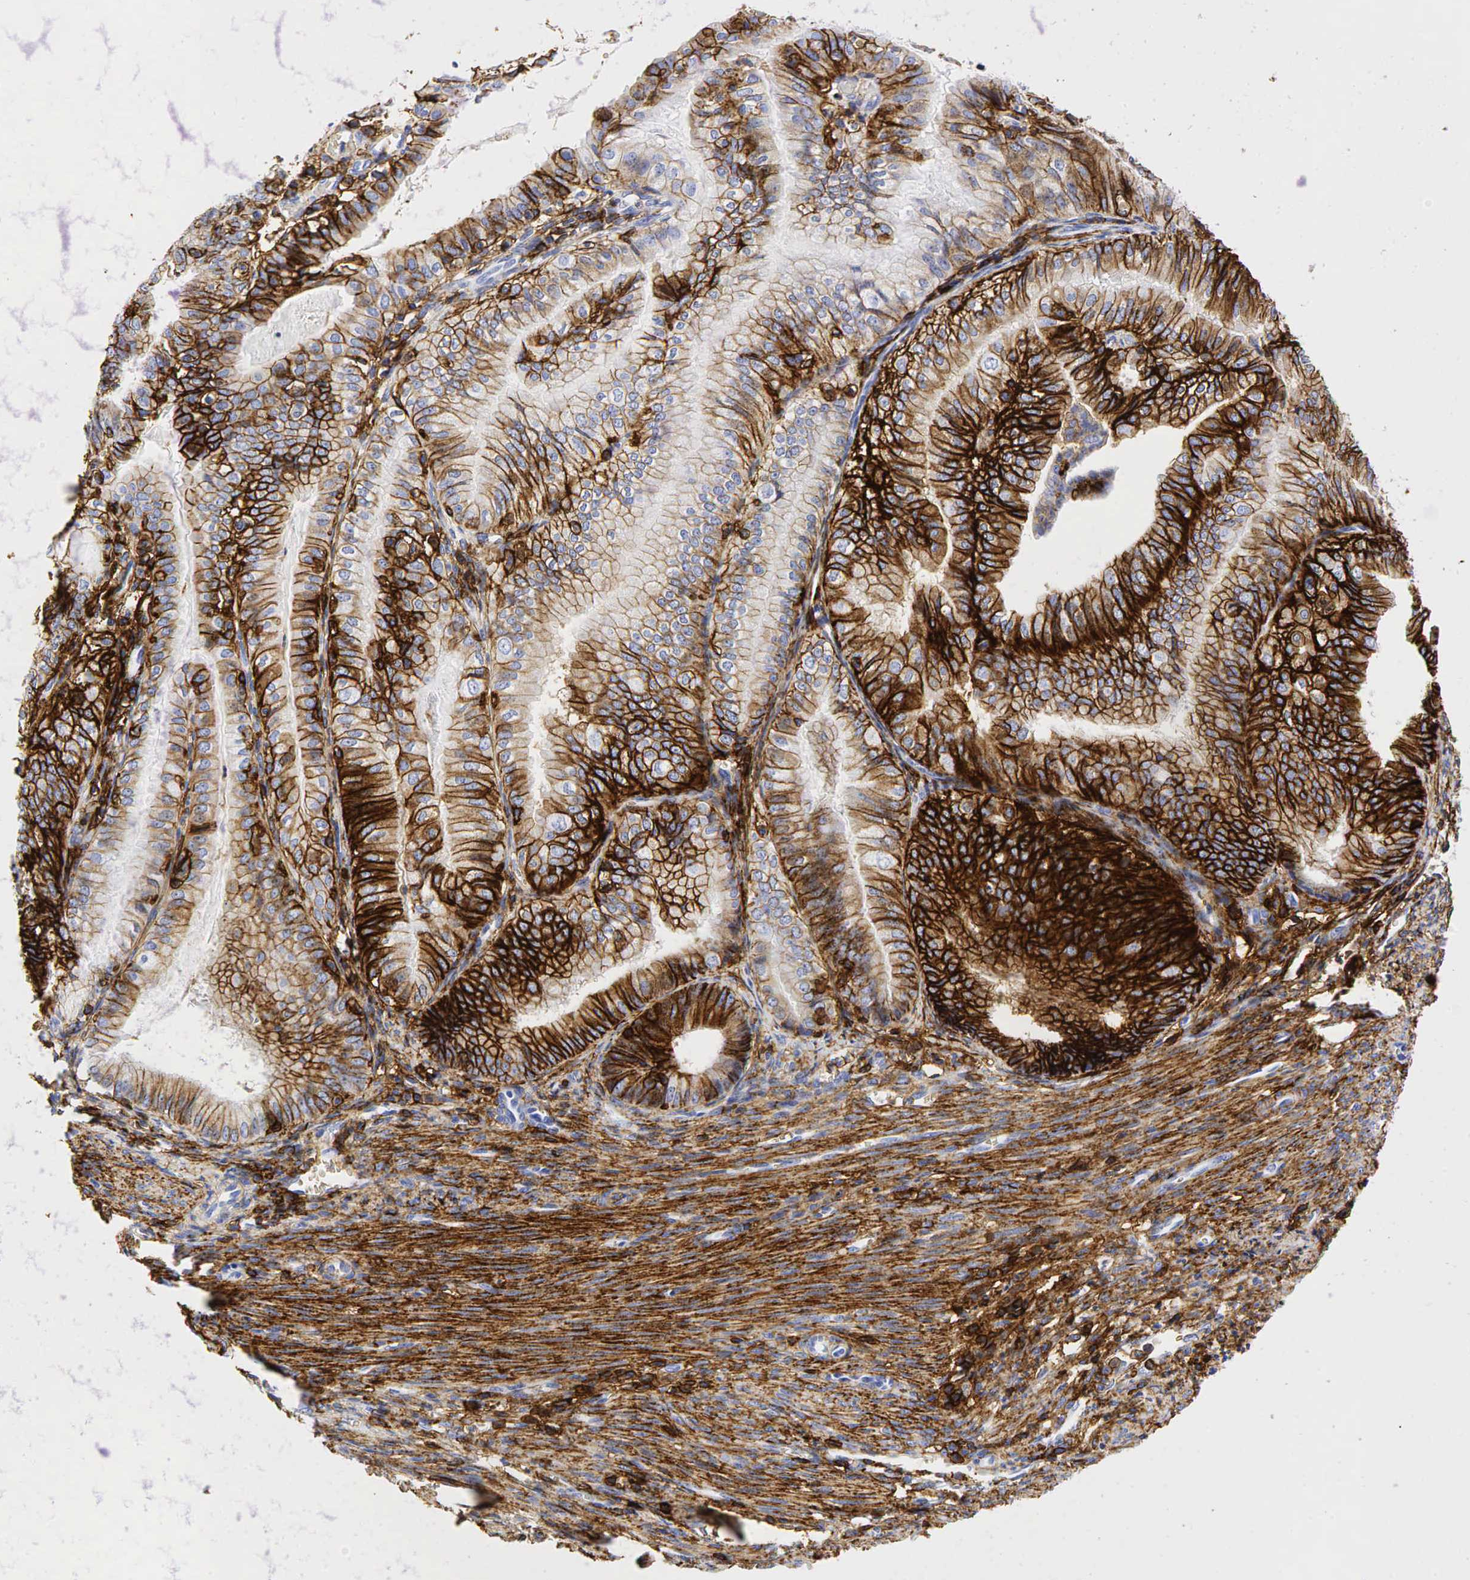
{"staining": {"intensity": "moderate", "quantity": "25%-75%", "location": "cytoplasmic/membranous"}, "tissue": "endometrial cancer", "cell_type": "Tumor cells", "image_type": "cancer", "snomed": [{"axis": "morphology", "description": "Adenocarcinoma, NOS"}, {"axis": "topography", "description": "Endometrium"}], "caption": "The photomicrograph shows a brown stain indicating the presence of a protein in the cytoplasmic/membranous of tumor cells in adenocarcinoma (endometrial).", "gene": "CD44", "patient": {"sex": "female", "age": 66}}